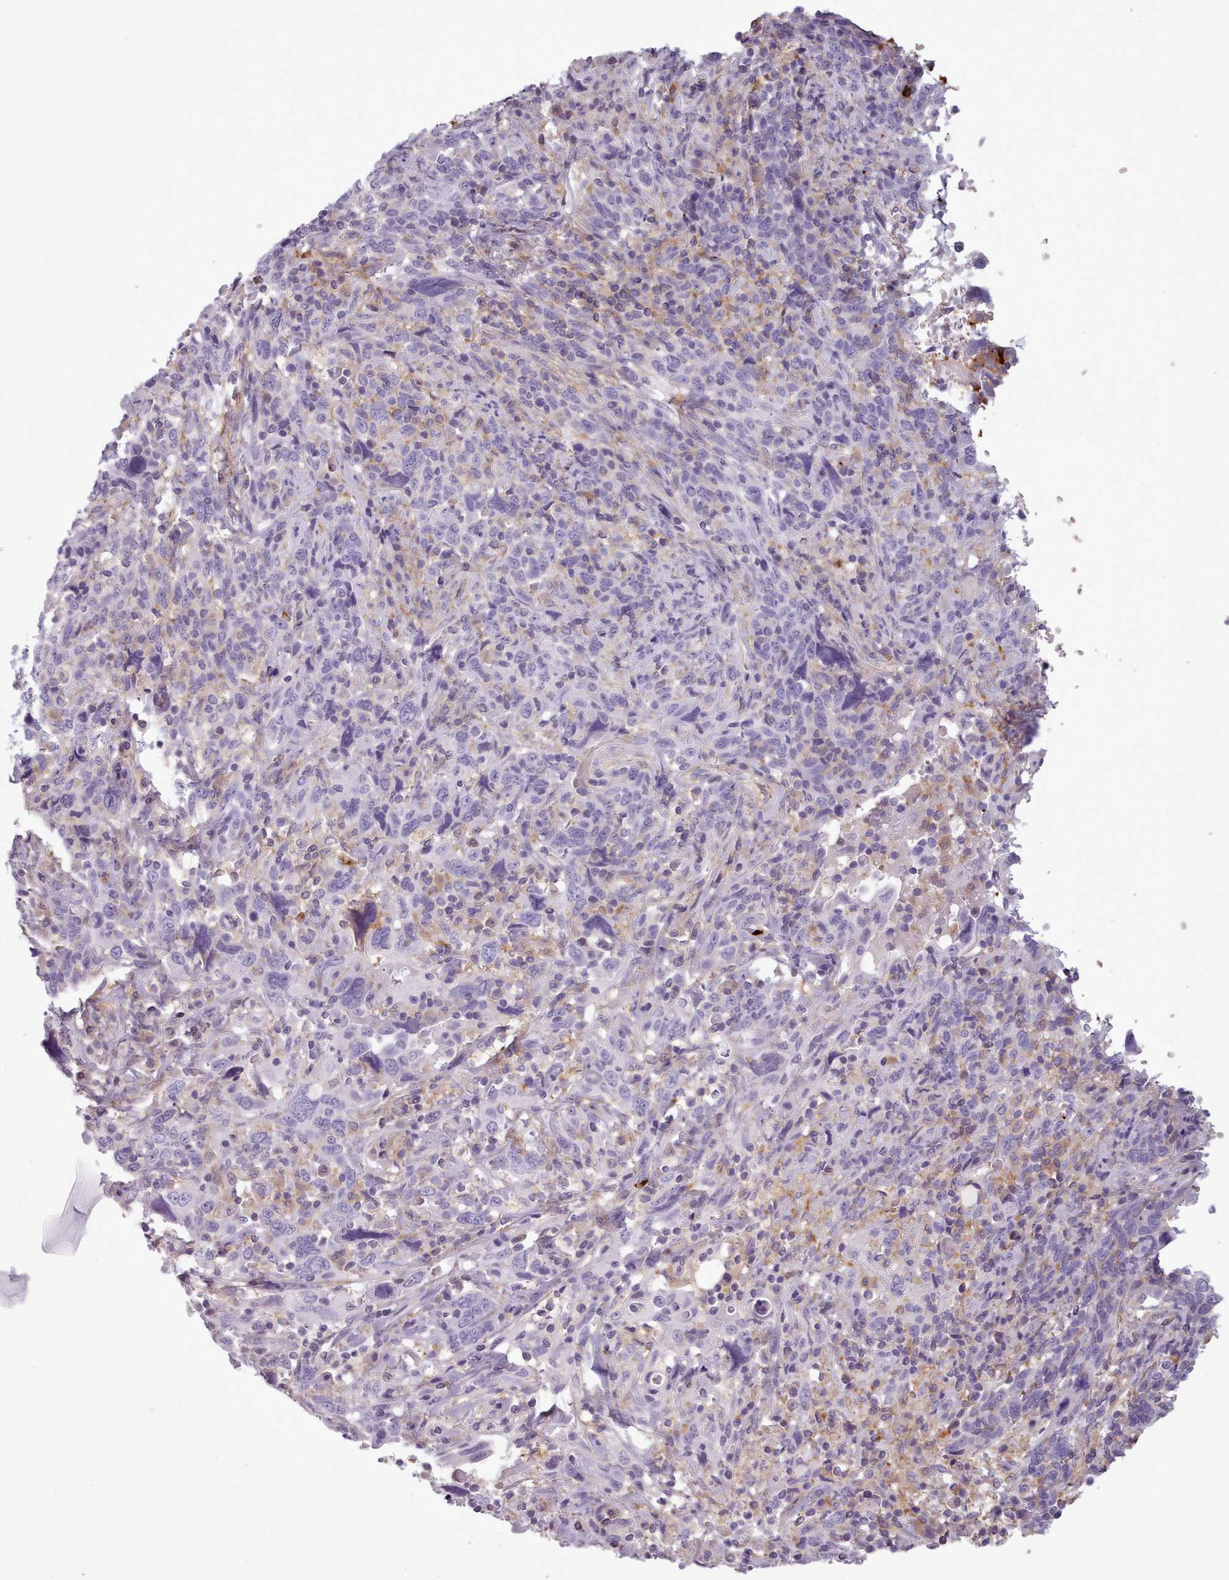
{"staining": {"intensity": "negative", "quantity": "none", "location": "none"}, "tissue": "cervical cancer", "cell_type": "Tumor cells", "image_type": "cancer", "snomed": [{"axis": "morphology", "description": "Squamous cell carcinoma, NOS"}, {"axis": "topography", "description": "Cervix"}], "caption": "Immunohistochemistry (IHC) of squamous cell carcinoma (cervical) reveals no expression in tumor cells.", "gene": "NDST2", "patient": {"sex": "female", "age": 46}}